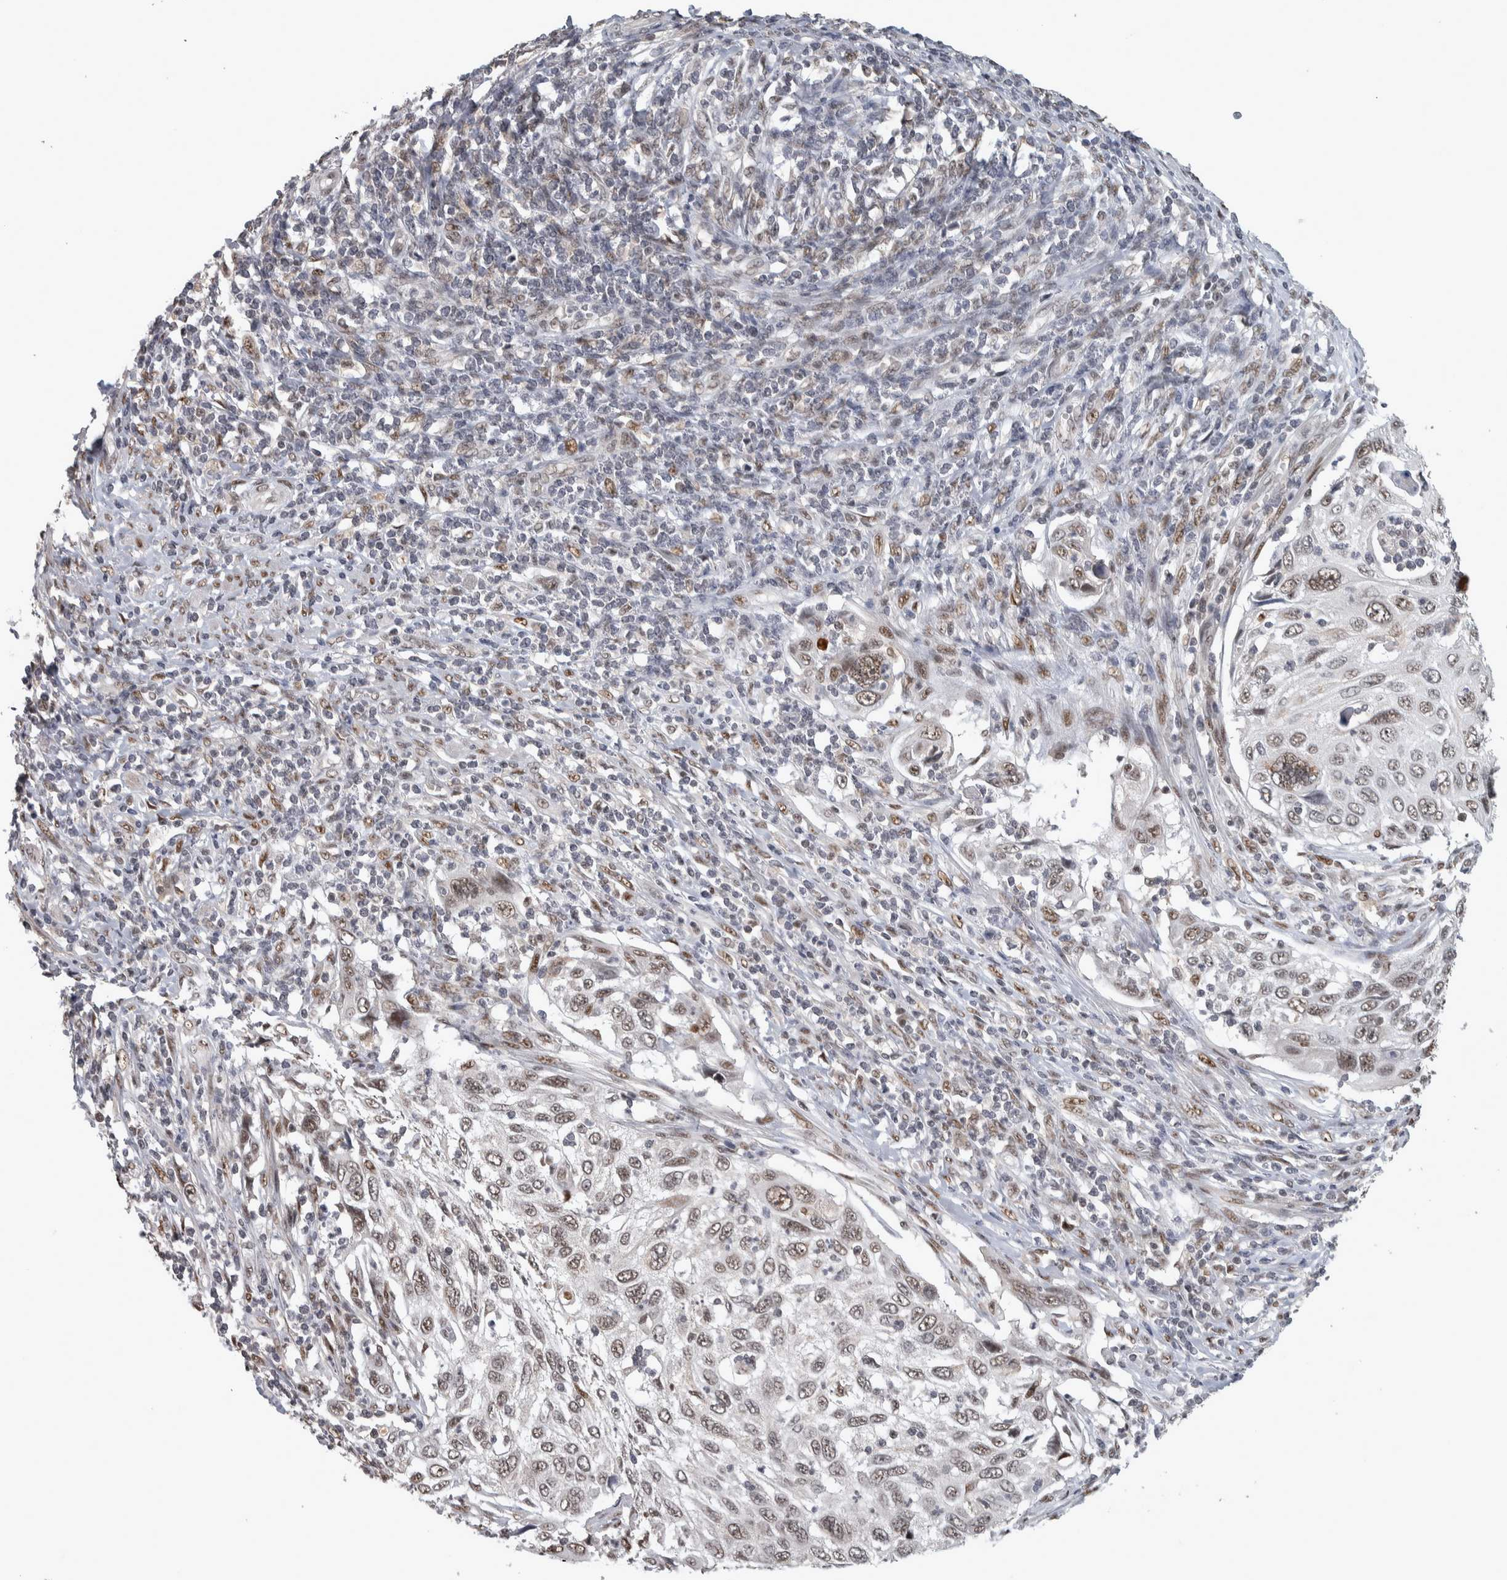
{"staining": {"intensity": "weak", "quantity": ">75%", "location": "nuclear"}, "tissue": "cervical cancer", "cell_type": "Tumor cells", "image_type": "cancer", "snomed": [{"axis": "morphology", "description": "Squamous cell carcinoma, NOS"}, {"axis": "topography", "description": "Cervix"}], "caption": "High-magnification brightfield microscopy of squamous cell carcinoma (cervical) stained with DAB (3,3'-diaminobenzidine) (brown) and counterstained with hematoxylin (blue). tumor cells exhibit weak nuclear expression is appreciated in about>75% of cells.", "gene": "DDX42", "patient": {"sex": "female", "age": 70}}